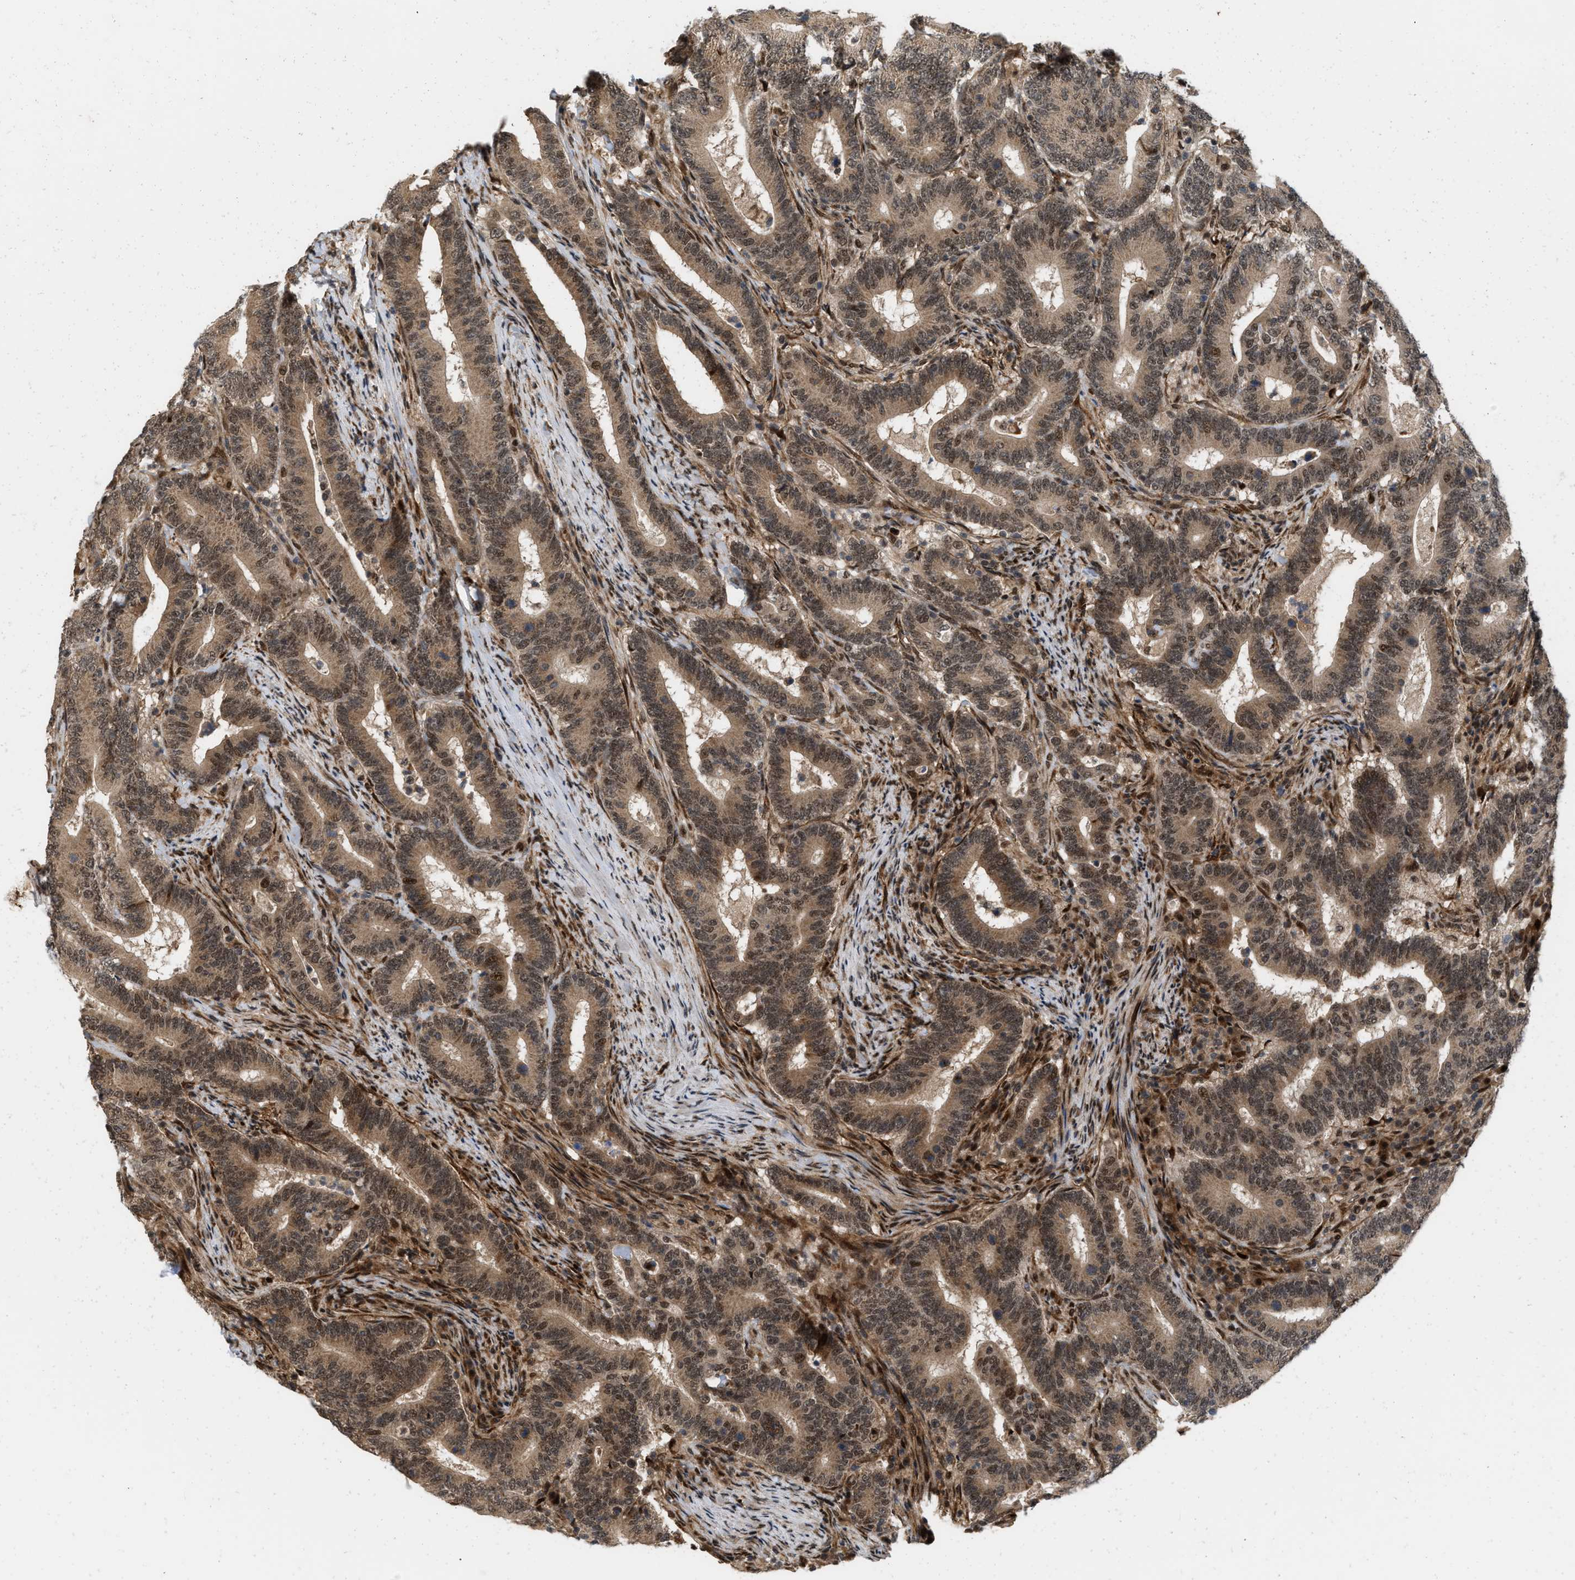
{"staining": {"intensity": "moderate", "quantity": ">75%", "location": "cytoplasmic/membranous,nuclear"}, "tissue": "colorectal cancer", "cell_type": "Tumor cells", "image_type": "cancer", "snomed": [{"axis": "morphology", "description": "Adenocarcinoma, NOS"}, {"axis": "topography", "description": "Colon"}], "caption": "Tumor cells show medium levels of moderate cytoplasmic/membranous and nuclear staining in about >75% of cells in colorectal cancer (adenocarcinoma).", "gene": "ANKRD11", "patient": {"sex": "female", "age": 66}}